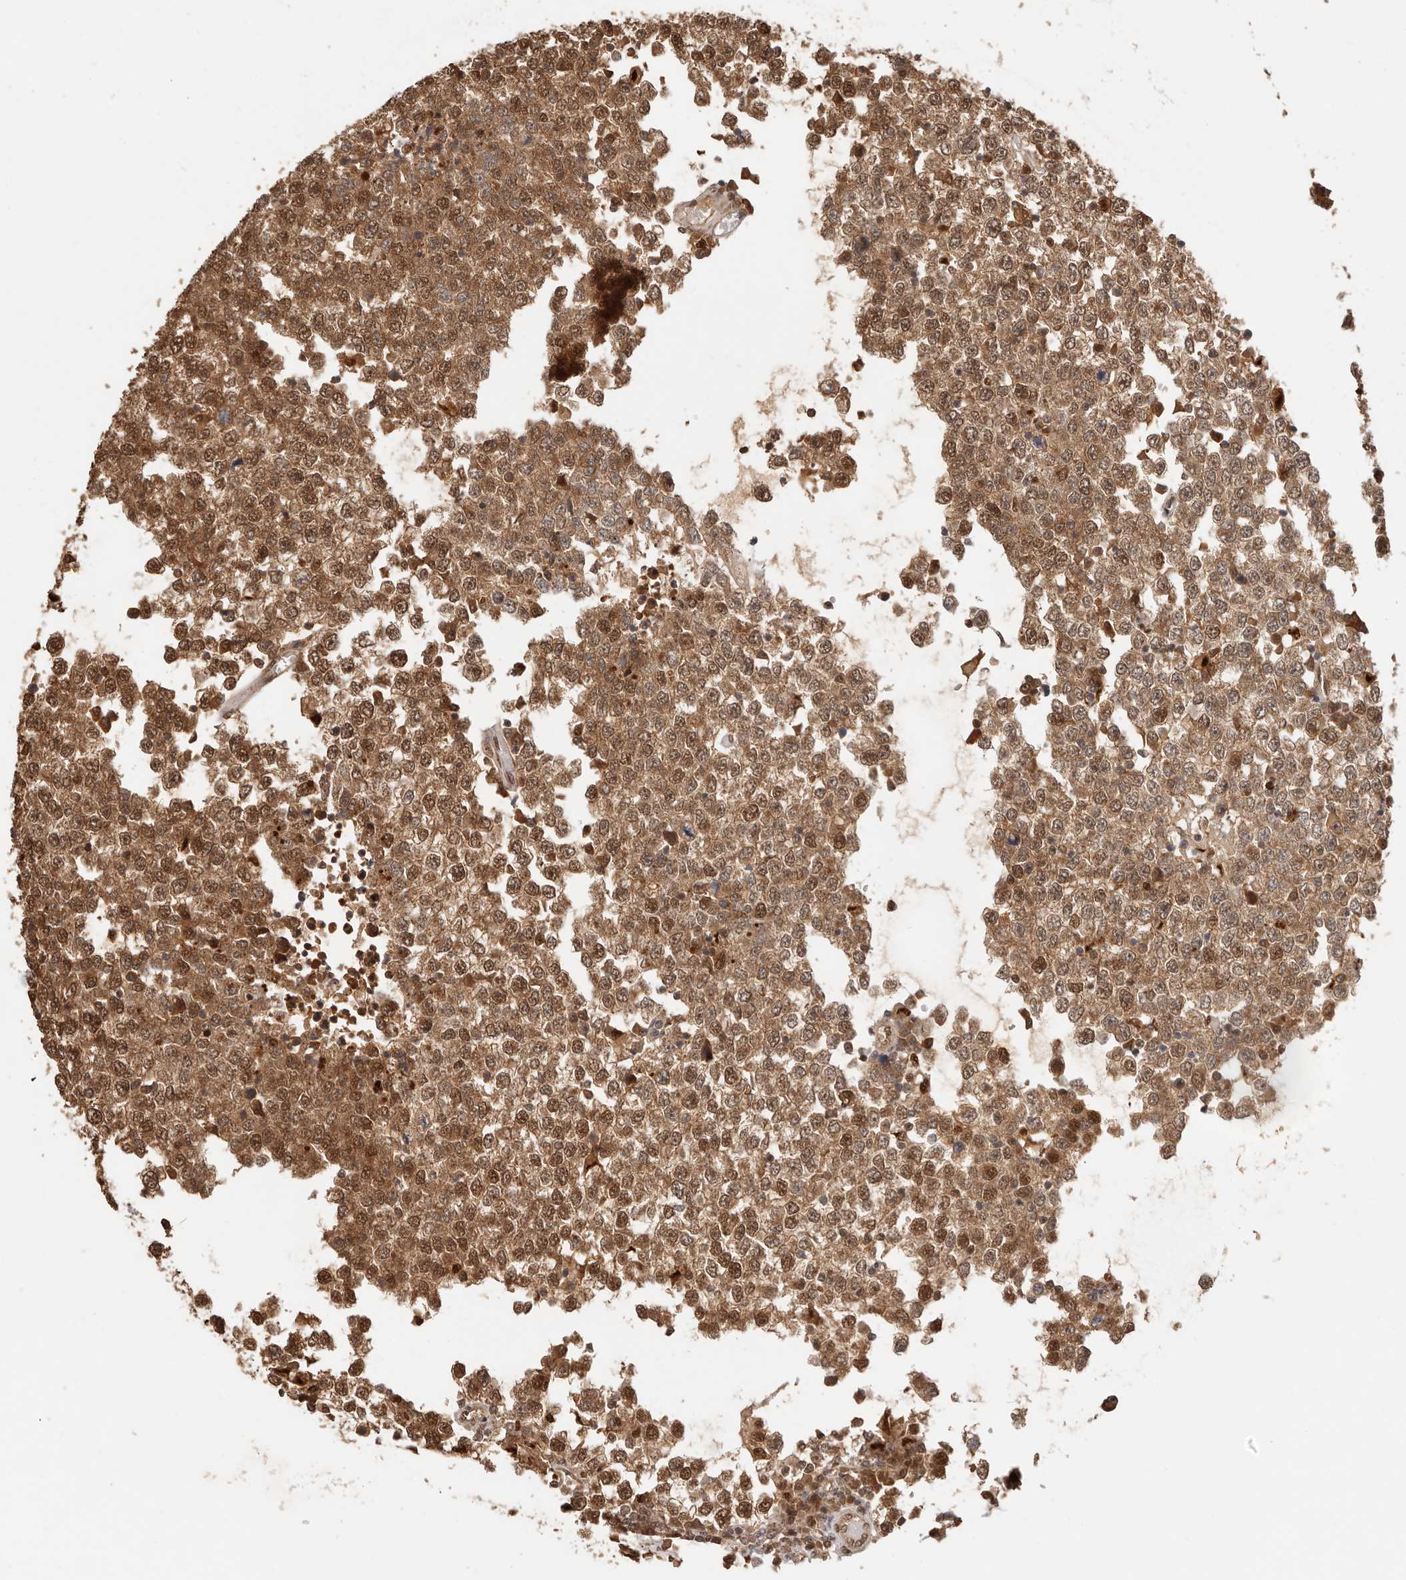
{"staining": {"intensity": "moderate", "quantity": ">75%", "location": "cytoplasmic/membranous,nuclear"}, "tissue": "testis cancer", "cell_type": "Tumor cells", "image_type": "cancer", "snomed": [{"axis": "morphology", "description": "Seminoma, NOS"}, {"axis": "topography", "description": "Testis"}], "caption": "Approximately >75% of tumor cells in testis cancer reveal moderate cytoplasmic/membranous and nuclear protein positivity as visualized by brown immunohistochemical staining.", "gene": "PSMA5", "patient": {"sex": "male", "age": 65}}